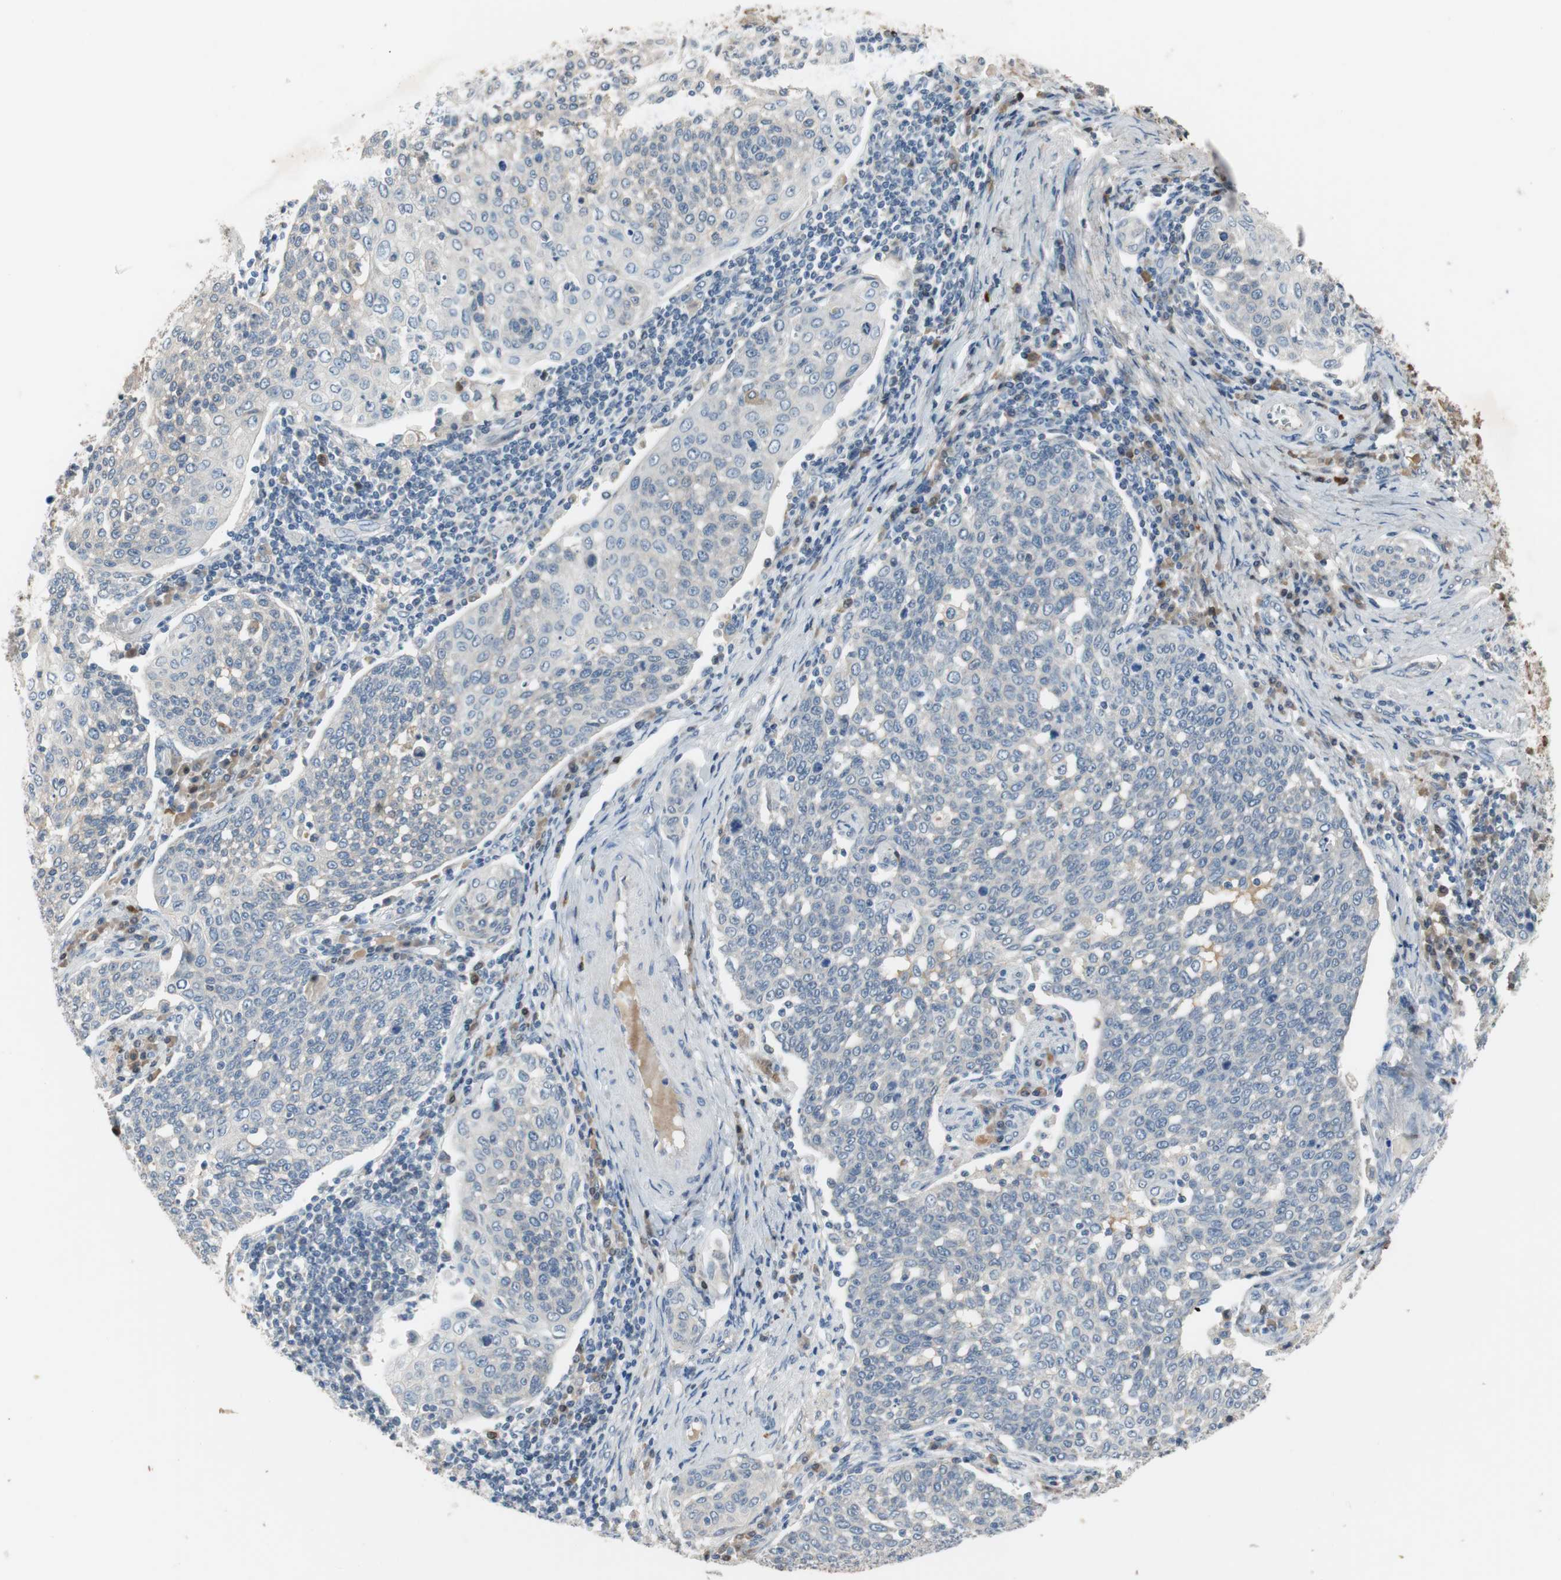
{"staining": {"intensity": "negative", "quantity": "none", "location": "none"}, "tissue": "cervical cancer", "cell_type": "Tumor cells", "image_type": "cancer", "snomed": [{"axis": "morphology", "description": "Squamous cell carcinoma, NOS"}, {"axis": "topography", "description": "Cervix"}], "caption": "Tumor cells show no significant positivity in squamous cell carcinoma (cervical). (Immunohistochemistry, brightfield microscopy, high magnification).", "gene": "COL12A1", "patient": {"sex": "female", "age": 34}}